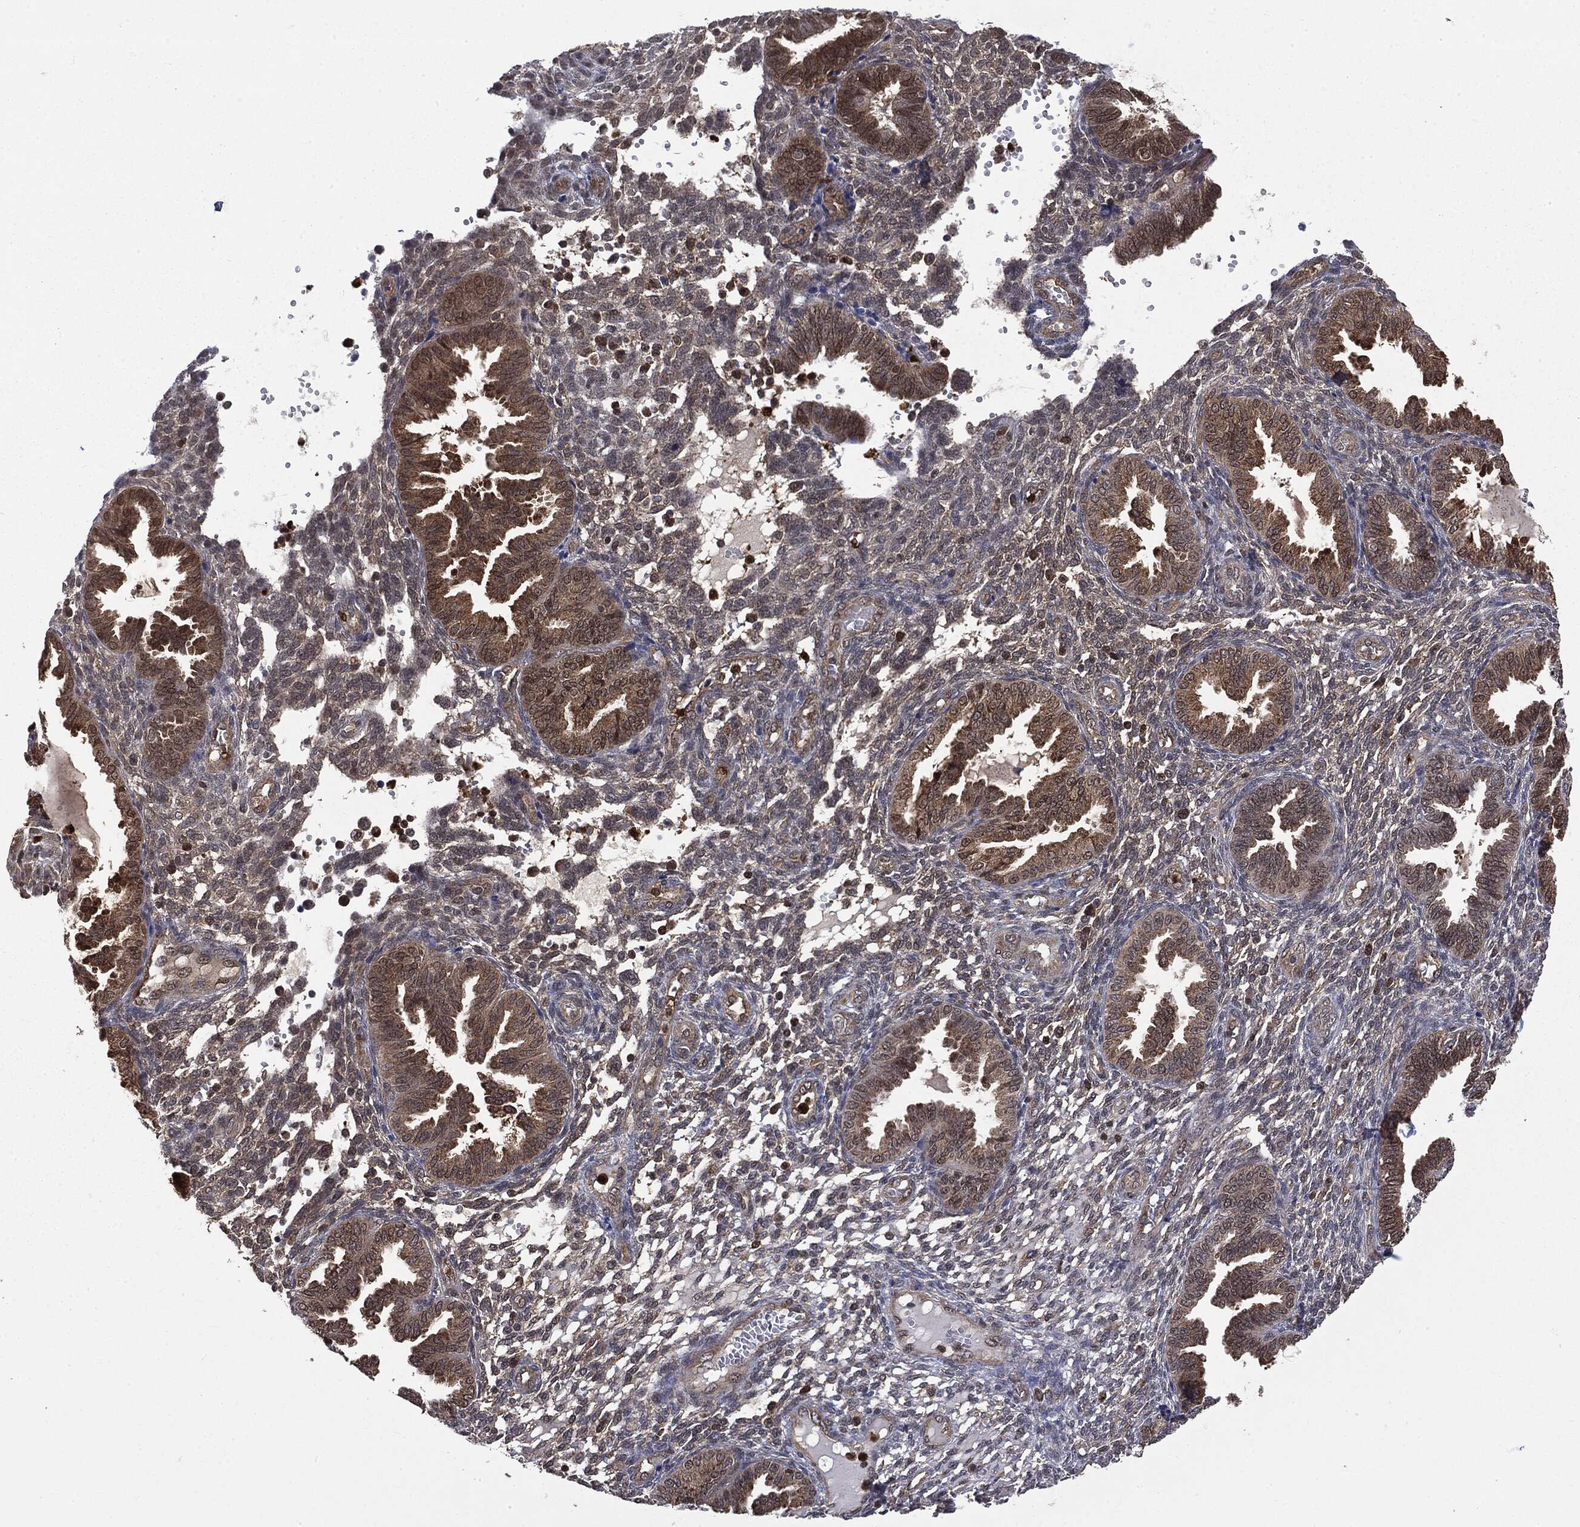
{"staining": {"intensity": "negative", "quantity": "none", "location": "none"}, "tissue": "endometrium", "cell_type": "Cells in endometrial stroma", "image_type": "normal", "snomed": [{"axis": "morphology", "description": "Normal tissue, NOS"}, {"axis": "topography", "description": "Endometrium"}], "caption": "The image shows no staining of cells in endometrial stroma in unremarkable endometrium.", "gene": "GPI", "patient": {"sex": "female", "age": 42}}